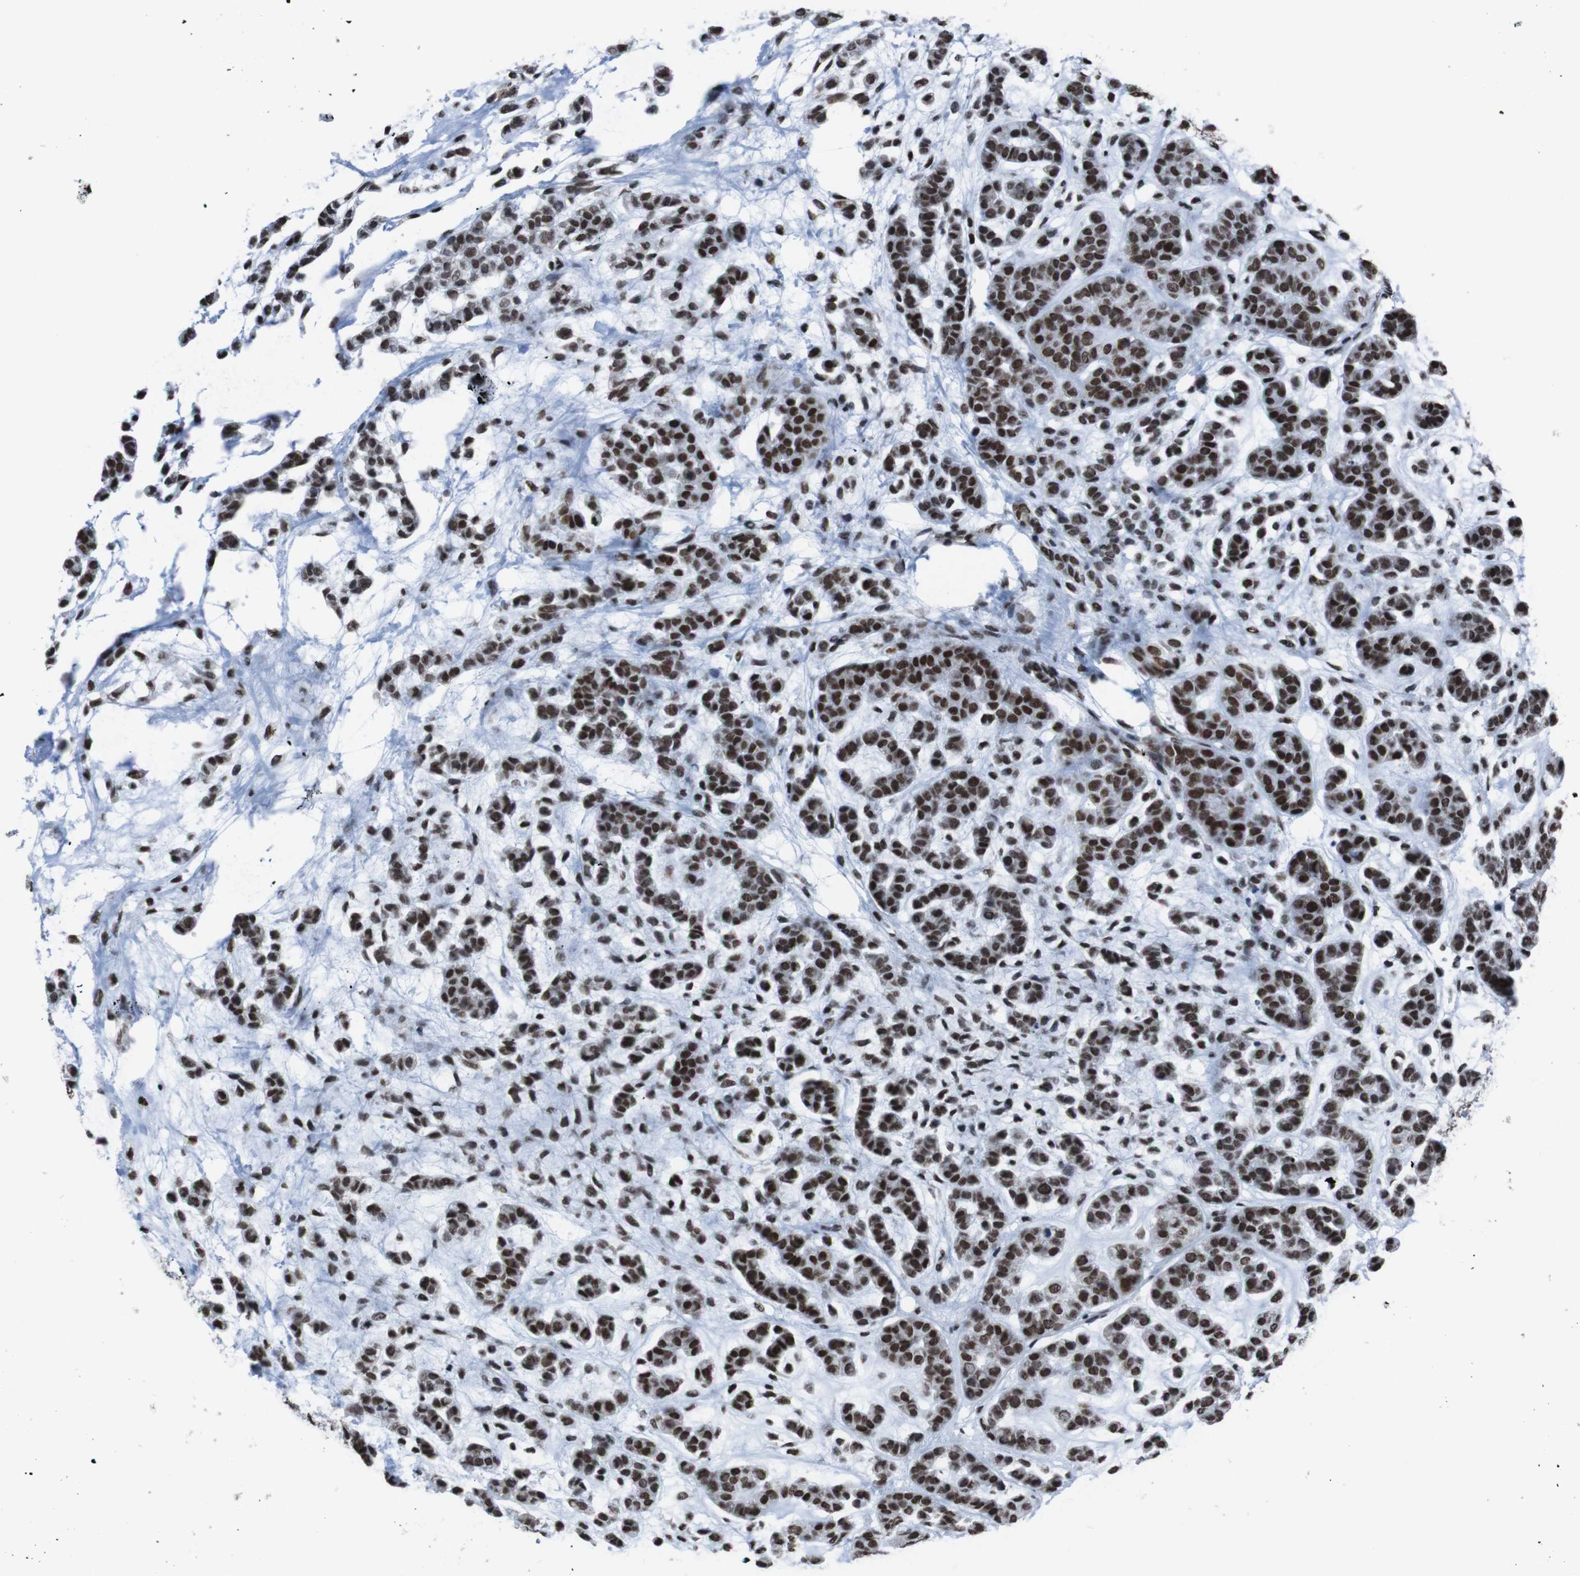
{"staining": {"intensity": "strong", "quantity": ">75%", "location": "nuclear"}, "tissue": "head and neck cancer", "cell_type": "Tumor cells", "image_type": "cancer", "snomed": [{"axis": "morphology", "description": "Adenocarcinoma, NOS"}, {"axis": "morphology", "description": "Adenoma, NOS"}, {"axis": "topography", "description": "Head-Neck"}], "caption": "Immunohistochemical staining of human head and neck cancer (adenocarcinoma) demonstrates high levels of strong nuclear positivity in approximately >75% of tumor cells.", "gene": "ROMO1", "patient": {"sex": "female", "age": 55}}